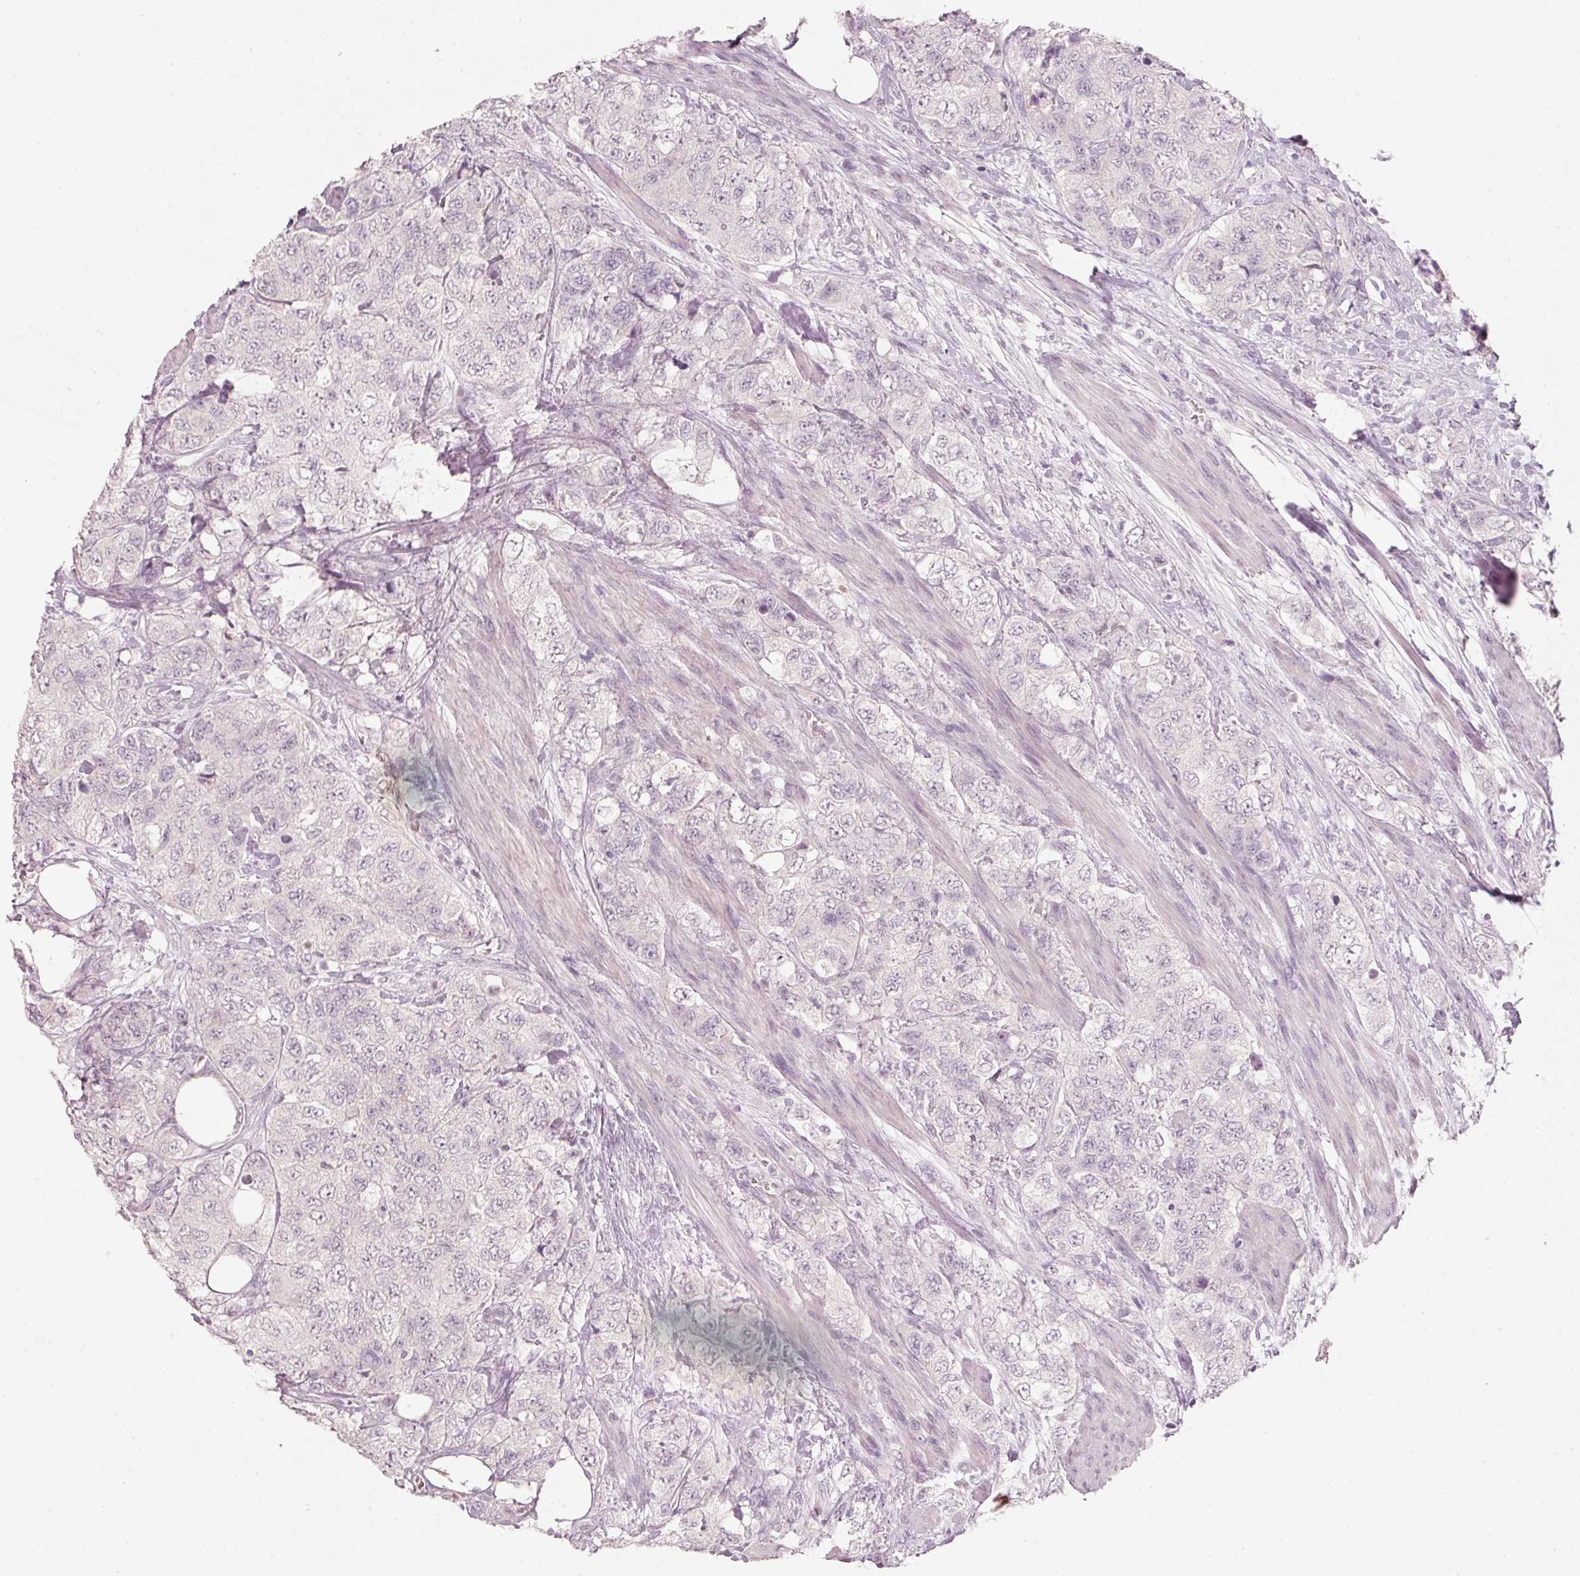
{"staining": {"intensity": "negative", "quantity": "none", "location": "none"}, "tissue": "urothelial cancer", "cell_type": "Tumor cells", "image_type": "cancer", "snomed": [{"axis": "morphology", "description": "Urothelial carcinoma, High grade"}, {"axis": "topography", "description": "Urinary bladder"}], "caption": "Immunohistochemical staining of high-grade urothelial carcinoma demonstrates no significant staining in tumor cells.", "gene": "STEAP1", "patient": {"sex": "female", "age": 78}}